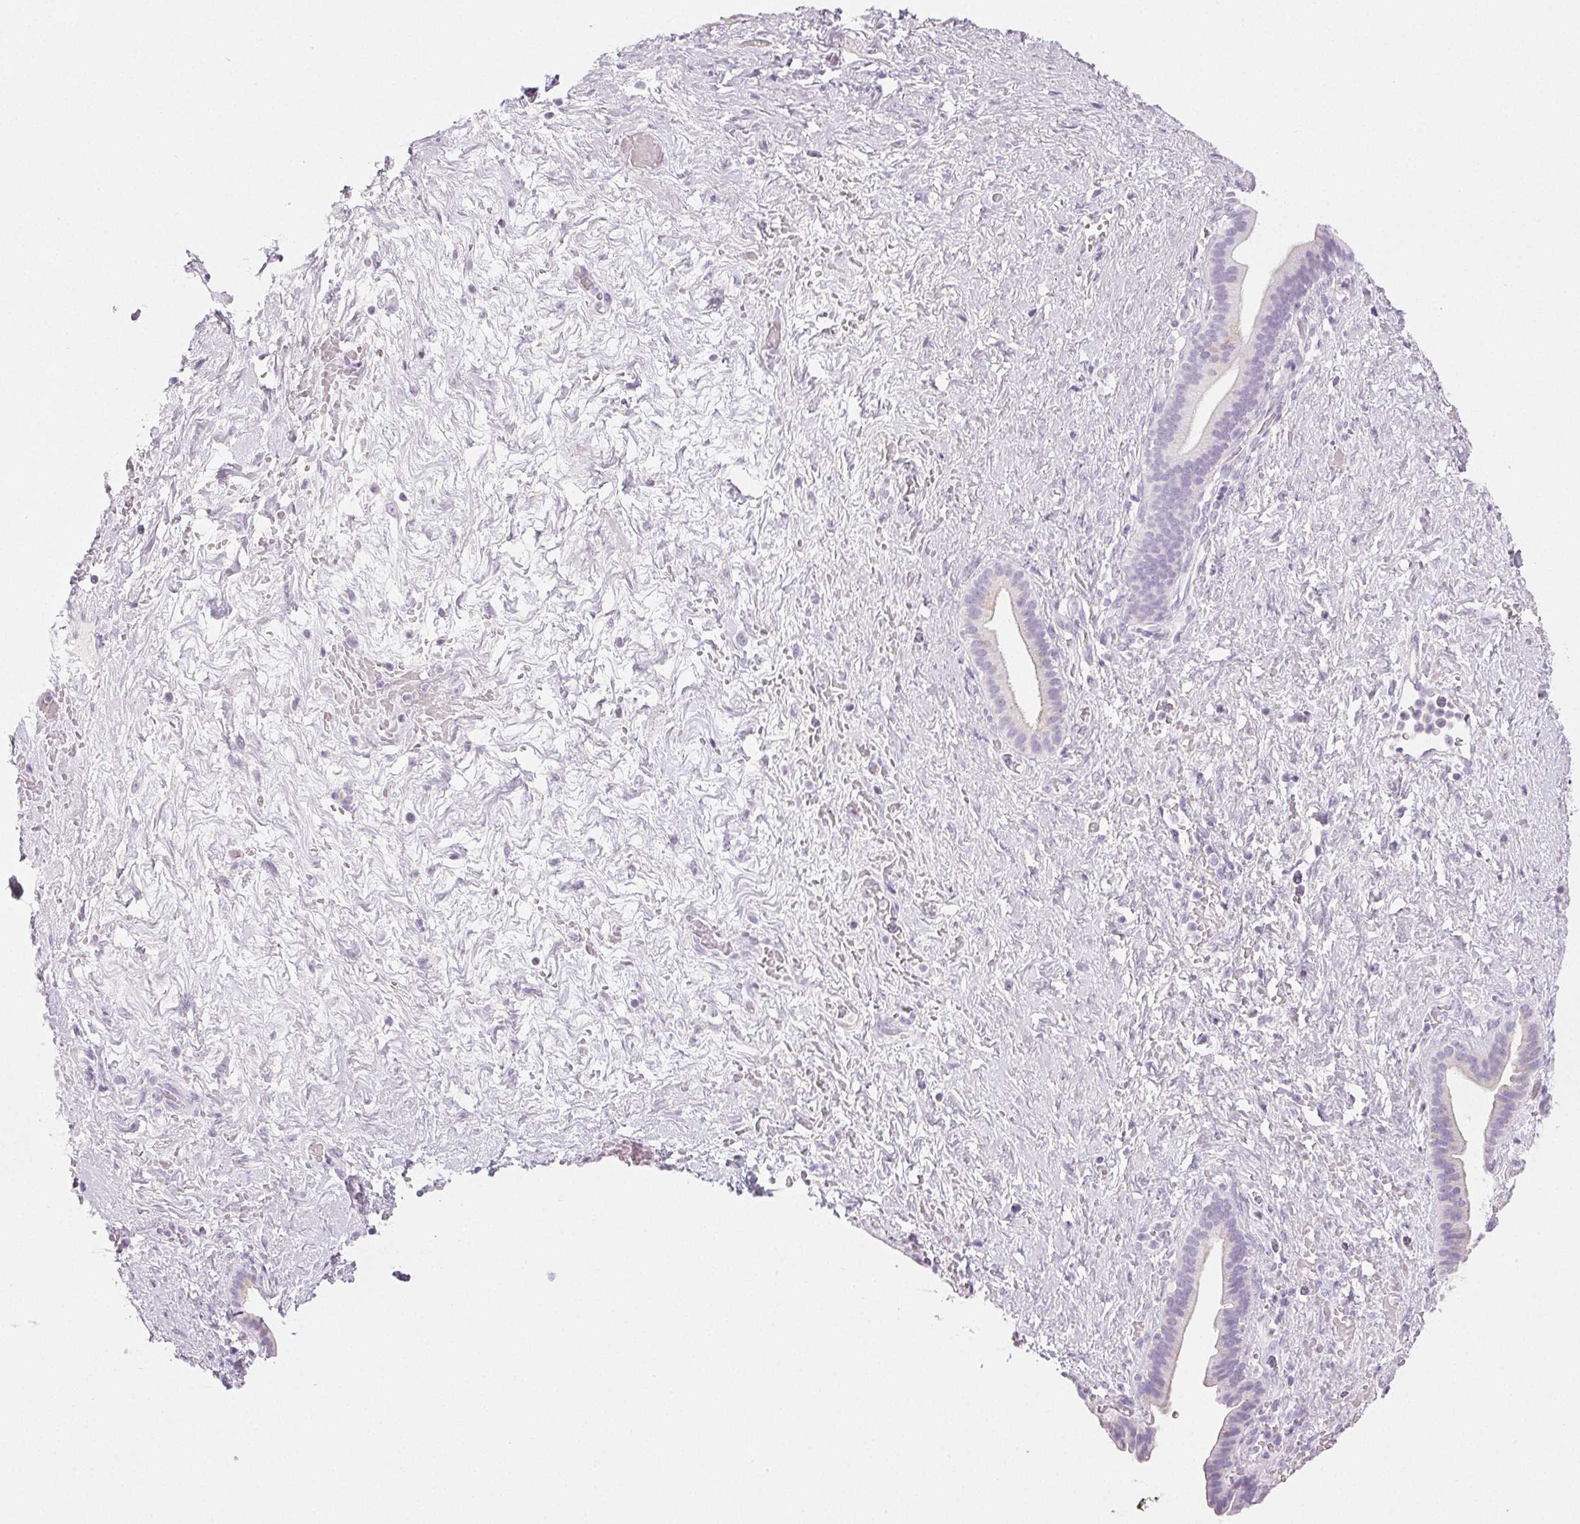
{"staining": {"intensity": "negative", "quantity": "none", "location": "none"}, "tissue": "pancreatic cancer", "cell_type": "Tumor cells", "image_type": "cancer", "snomed": [{"axis": "morphology", "description": "Adenocarcinoma, NOS"}, {"axis": "topography", "description": "Pancreas"}], "caption": "Tumor cells show no significant protein expression in pancreatic adenocarcinoma. (Stains: DAB IHC with hematoxylin counter stain, Microscopy: brightfield microscopy at high magnification).", "gene": "COL7A1", "patient": {"sex": "male", "age": 44}}